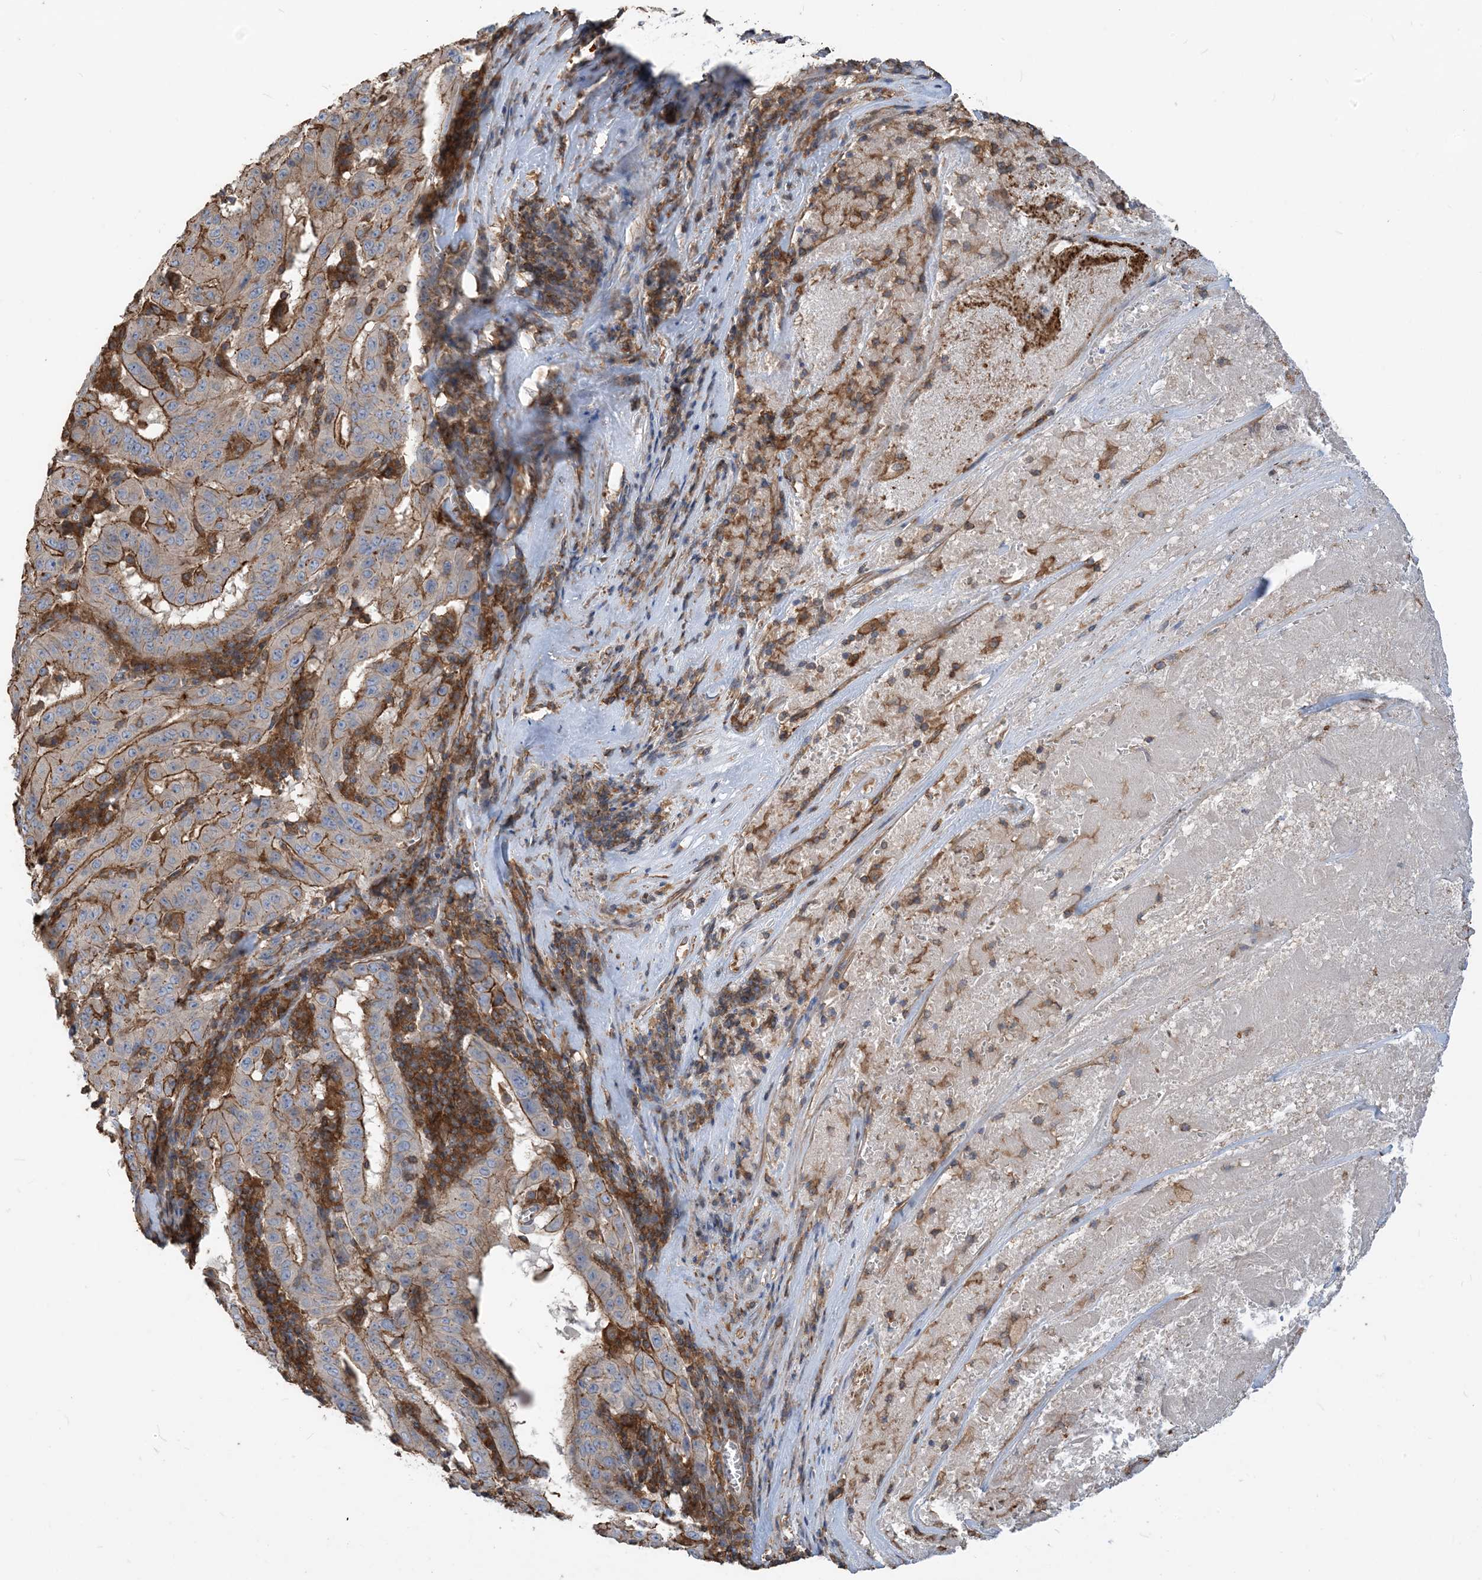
{"staining": {"intensity": "moderate", "quantity": "<25%", "location": "cytoplasmic/membranous"}, "tissue": "pancreatic cancer", "cell_type": "Tumor cells", "image_type": "cancer", "snomed": [{"axis": "morphology", "description": "Adenocarcinoma, NOS"}, {"axis": "topography", "description": "Pancreas"}], "caption": "Human adenocarcinoma (pancreatic) stained for a protein (brown) reveals moderate cytoplasmic/membranous positive expression in approximately <25% of tumor cells.", "gene": "PARVG", "patient": {"sex": "male", "age": 63}}